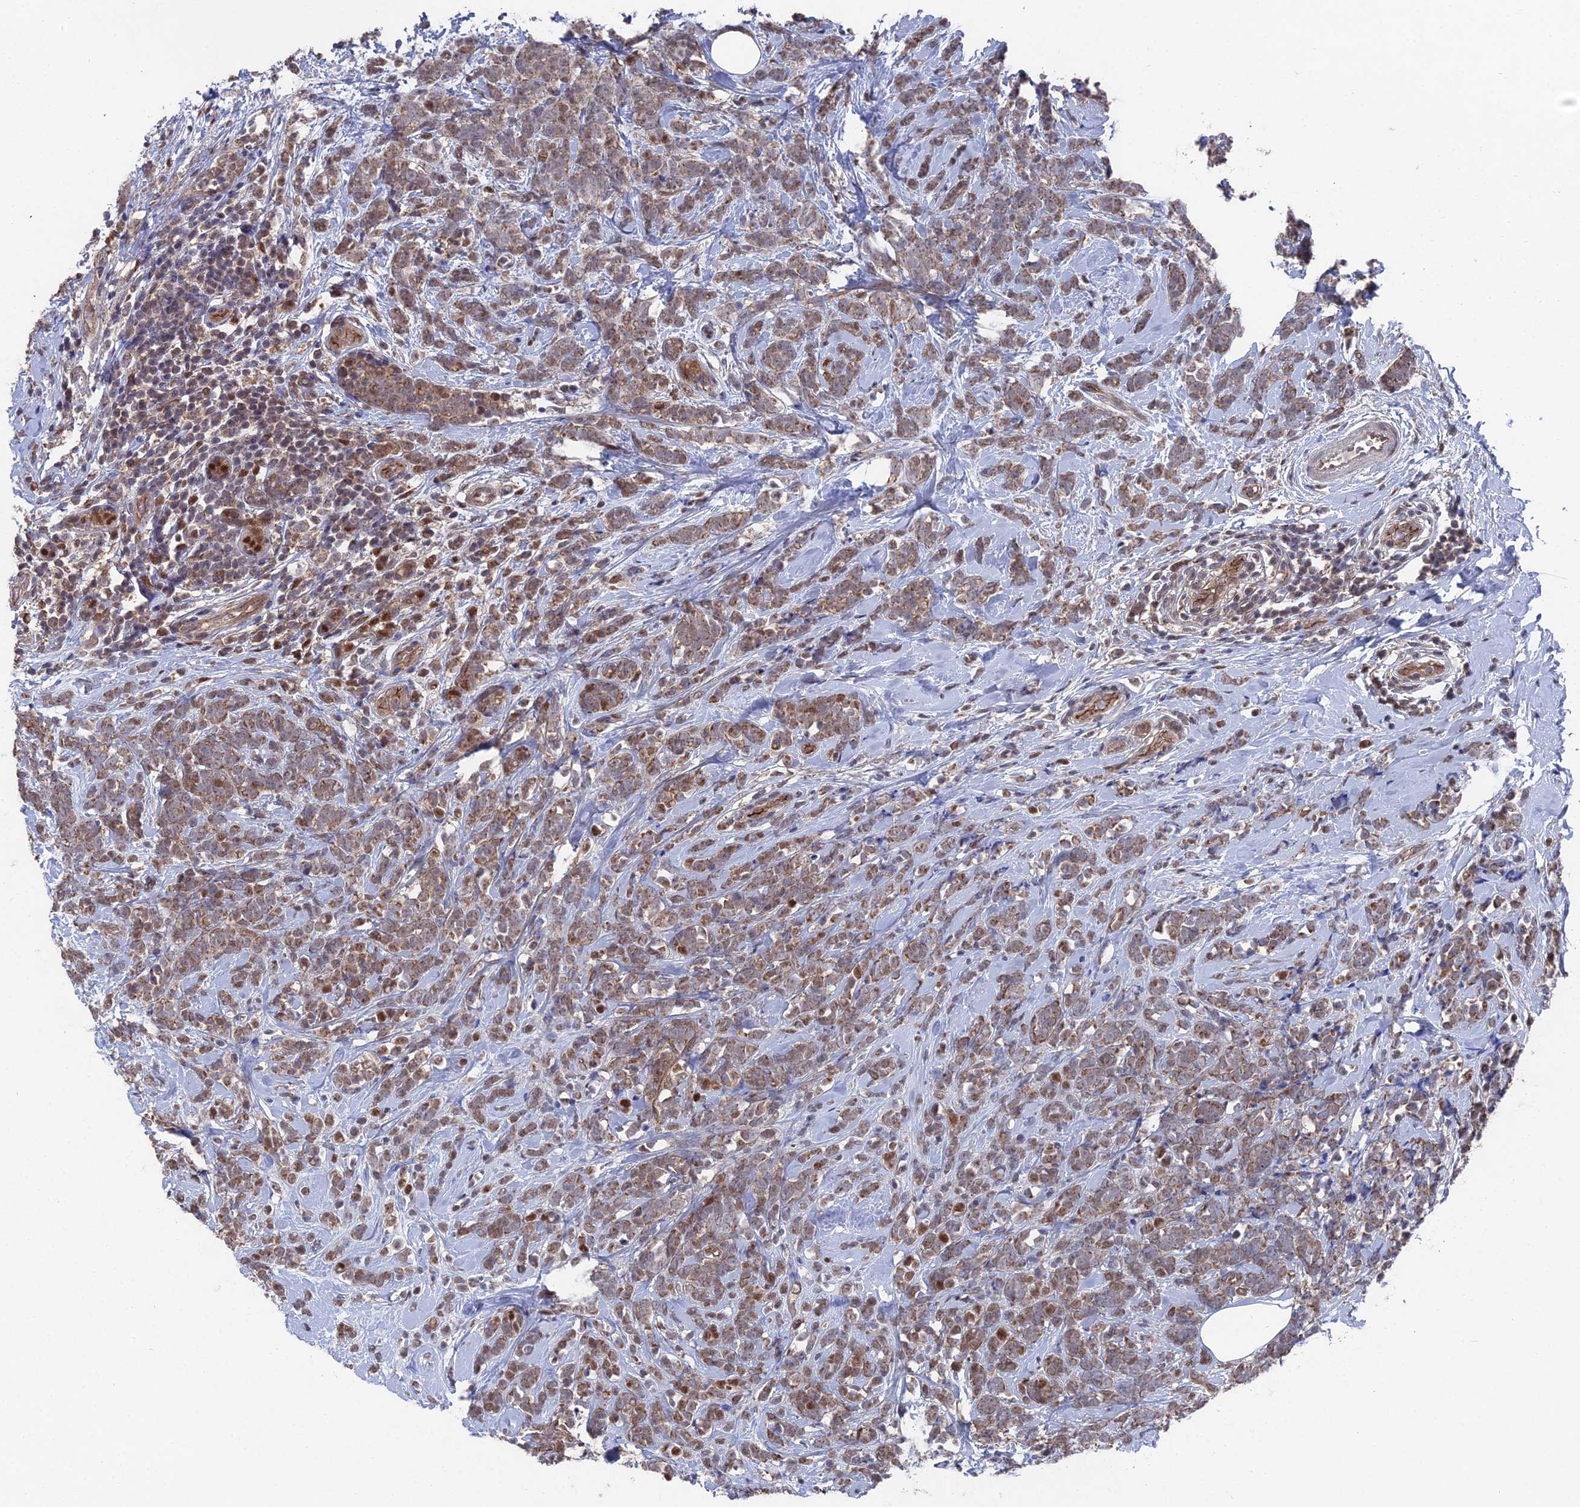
{"staining": {"intensity": "moderate", "quantity": "25%-75%", "location": "cytoplasmic/membranous,nuclear"}, "tissue": "breast cancer", "cell_type": "Tumor cells", "image_type": "cancer", "snomed": [{"axis": "morphology", "description": "Lobular carcinoma"}, {"axis": "topography", "description": "Breast"}], "caption": "DAB (3,3'-diaminobenzidine) immunohistochemical staining of breast lobular carcinoma displays moderate cytoplasmic/membranous and nuclear protein expression in approximately 25%-75% of tumor cells. (Stains: DAB in brown, nuclei in blue, Microscopy: brightfield microscopy at high magnification).", "gene": "UNC5D", "patient": {"sex": "female", "age": 58}}